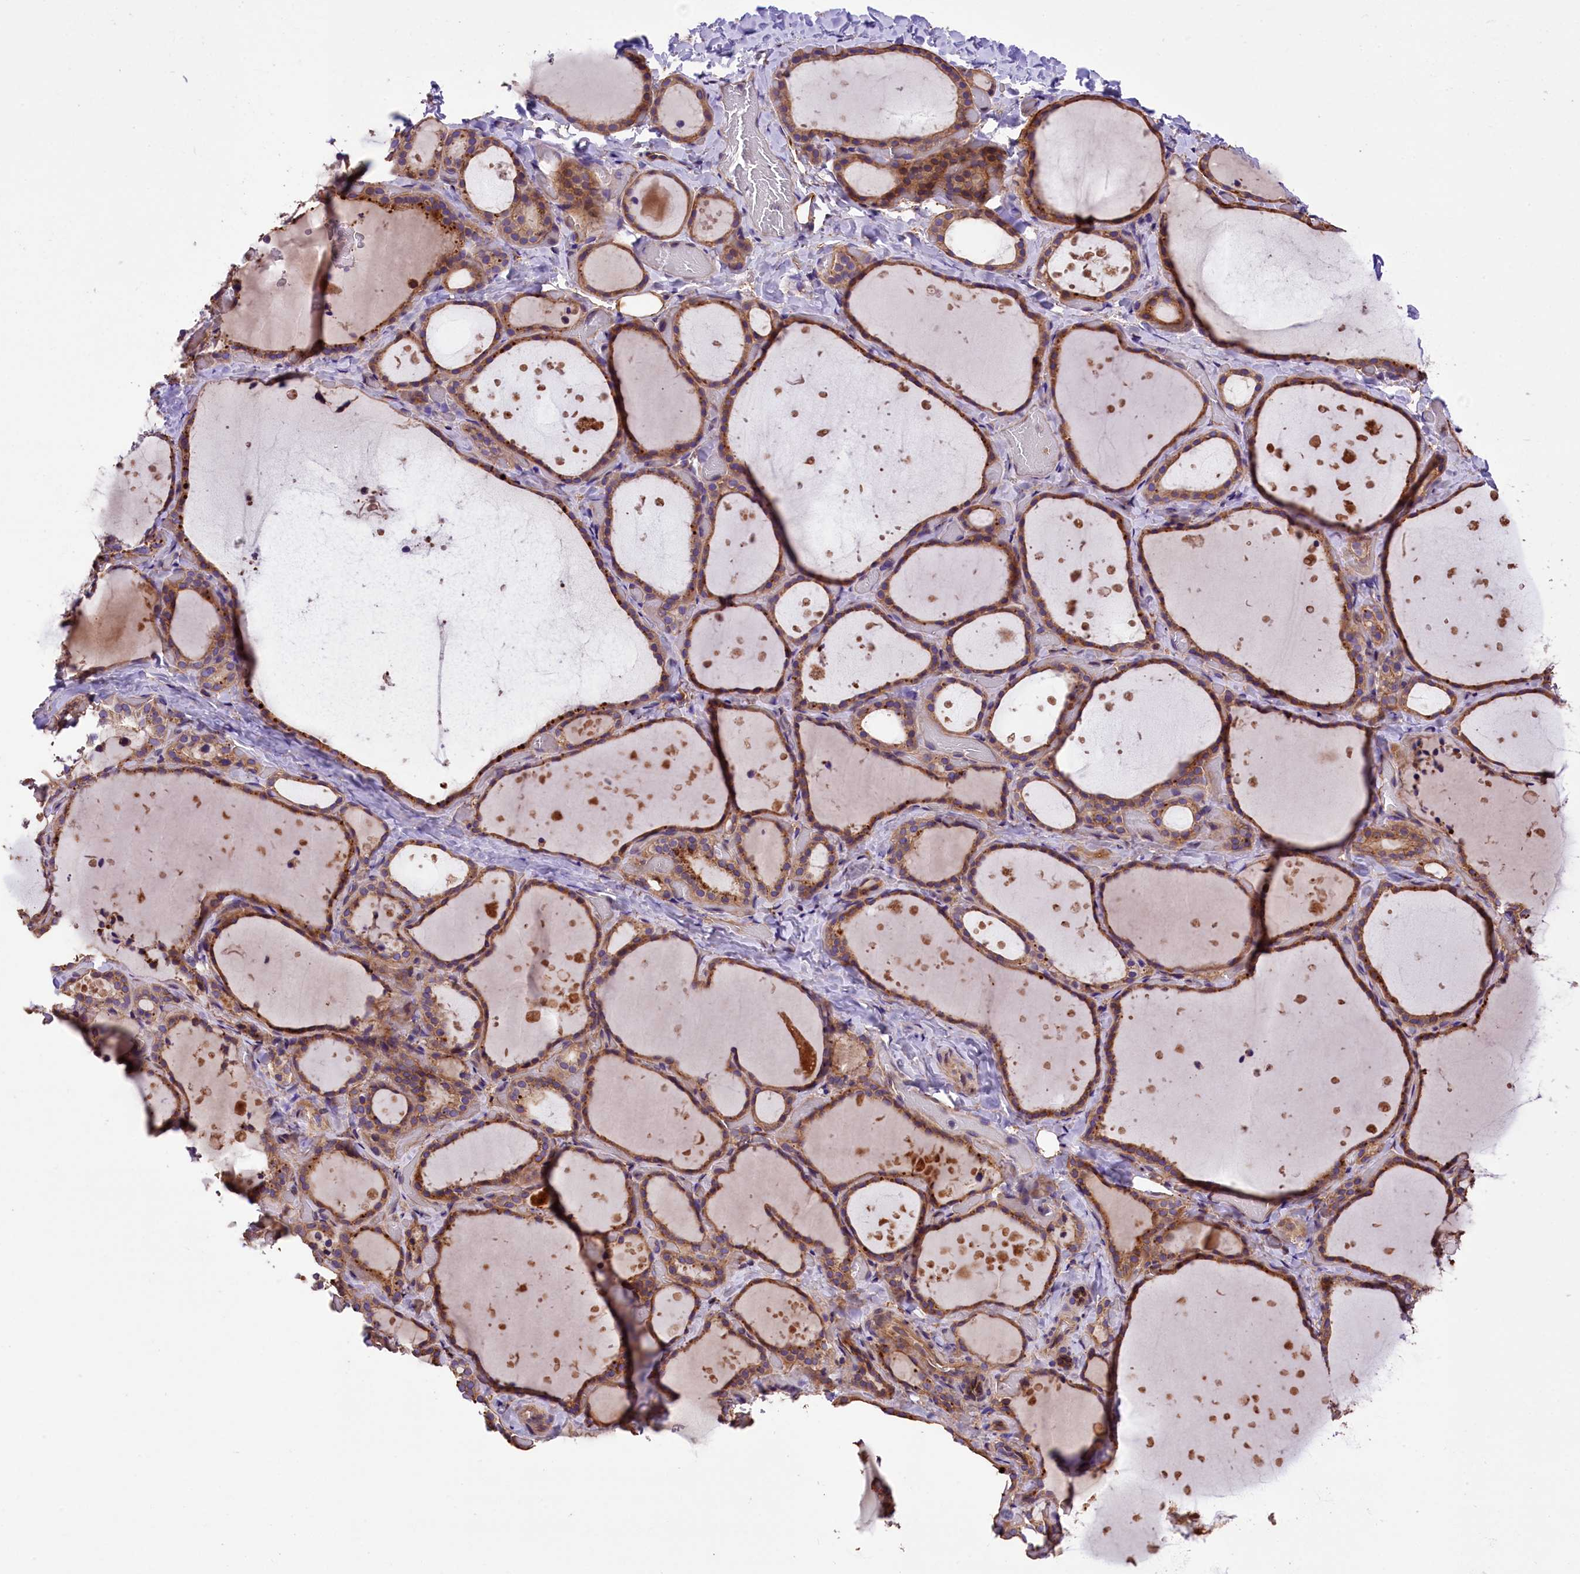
{"staining": {"intensity": "moderate", "quantity": "25%-75%", "location": "cytoplasmic/membranous"}, "tissue": "thyroid gland", "cell_type": "Glandular cells", "image_type": "normal", "snomed": [{"axis": "morphology", "description": "Normal tissue, NOS"}, {"axis": "topography", "description": "Thyroid gland"}], "caption": "Immunohistochemistry (DAB) staining of unremarkable thyroid gland reveals moderate cytoplasmic/membranous protein expression in approximately 25%-75% of glandular cells. Nuclei are stained in blue.", "gene": "ERMARD", "patient": {"sex": "female", "age": 44}}